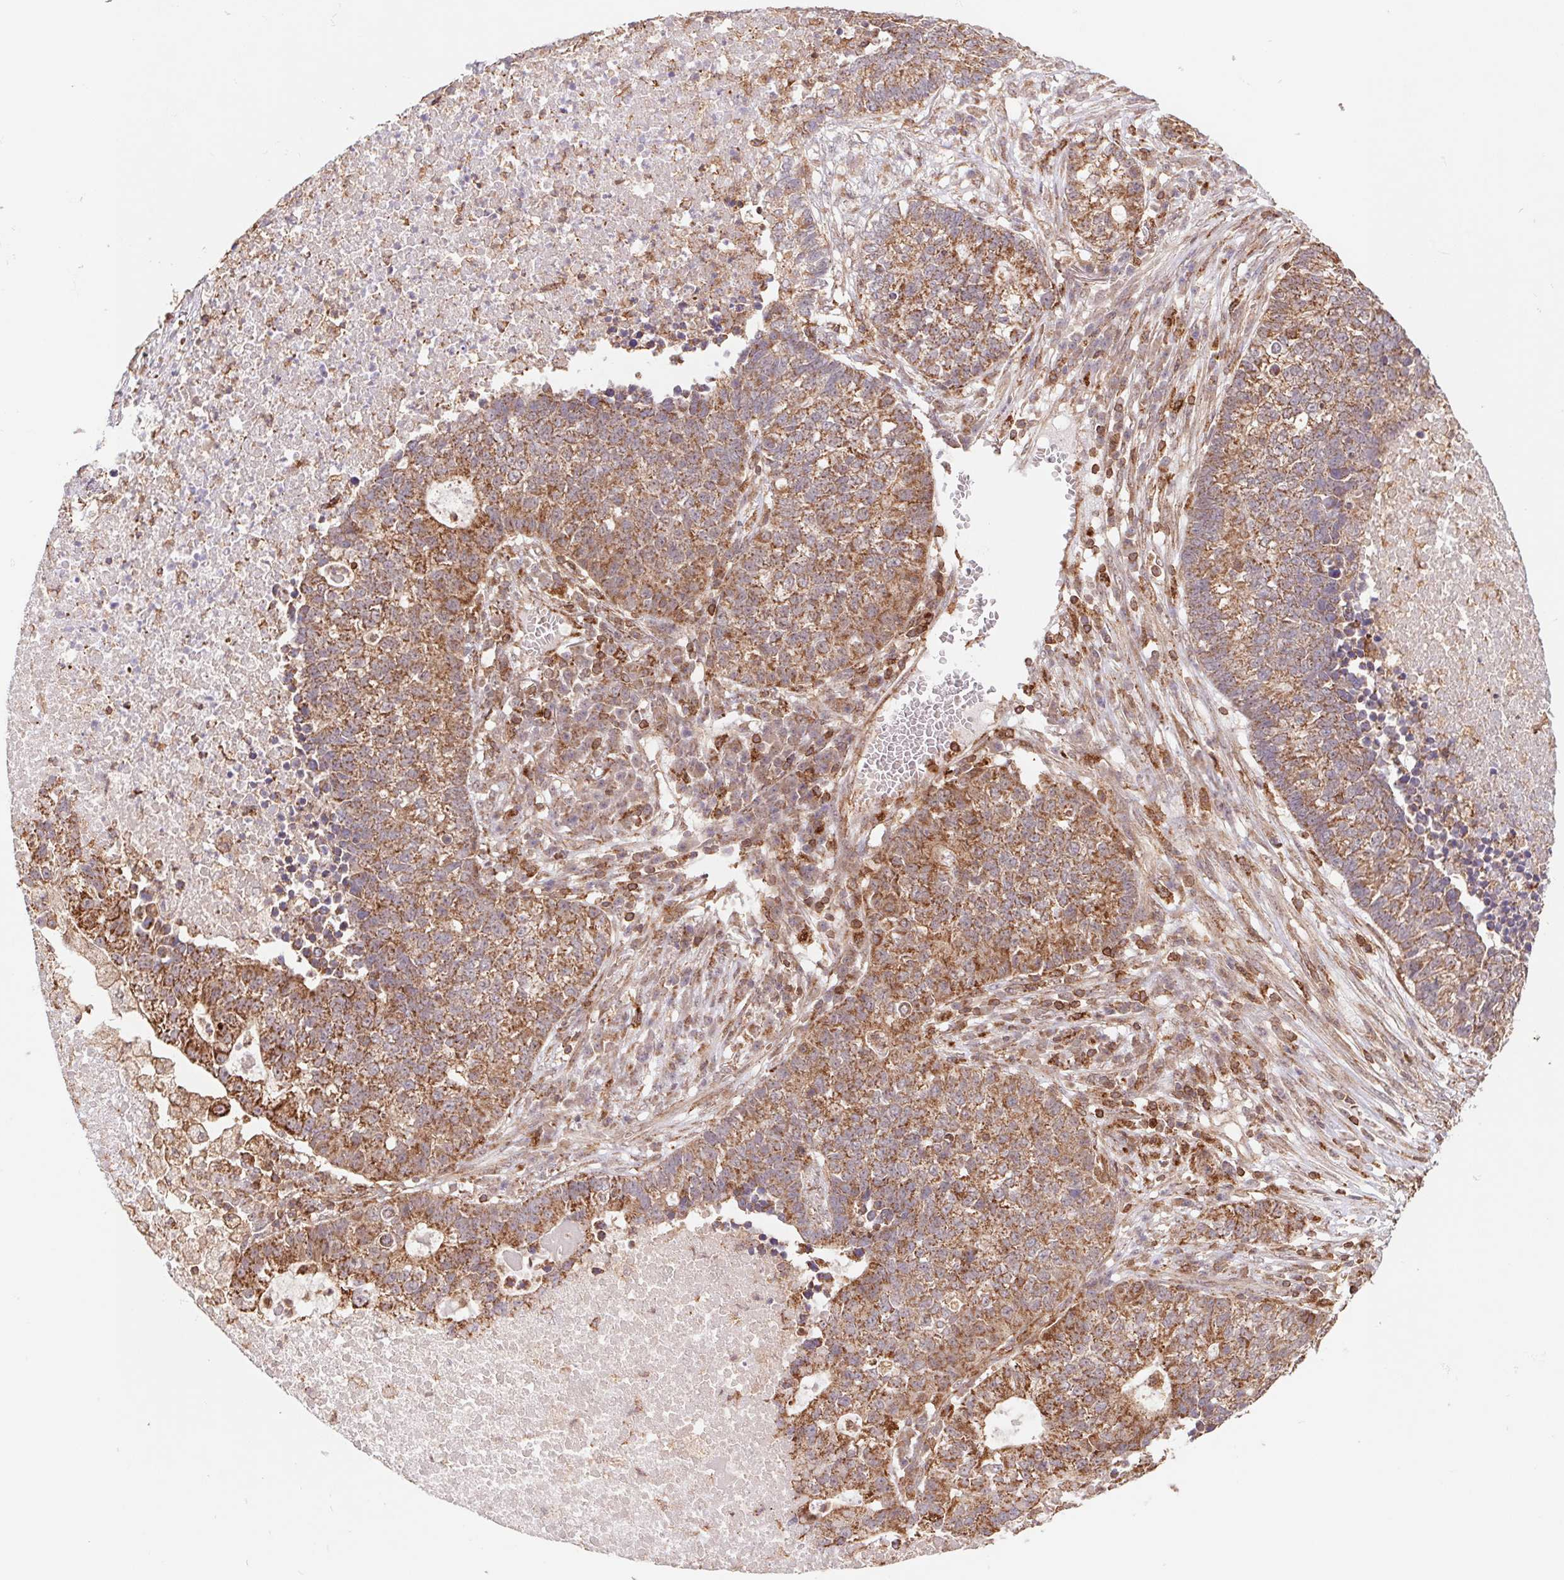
{"staining": {"intensity": "moderate", "quantity": ">75%", "location": "cytoplasmic/membranous"}, "tissue": "lung cancer", "cell_type": "Tumor cells", "image_type": "cancer", "snomed": [{"axis": "morphology", "description": "Adenocarcinoma, NOS"}, {"axis": "topography", "description": "Lung"}], "caption": "Tumor cells demonstrate medium levels of moderate cytoplasmic/membranous positivity in approximately >75% of cells in human lung adenocarcinoma. (DAB (3,3'-diaminobenzidine) IHC with brightfield microscopy, high magnification).", "gene": "URM1", "patient": {"sex": "male", "age": 57}}